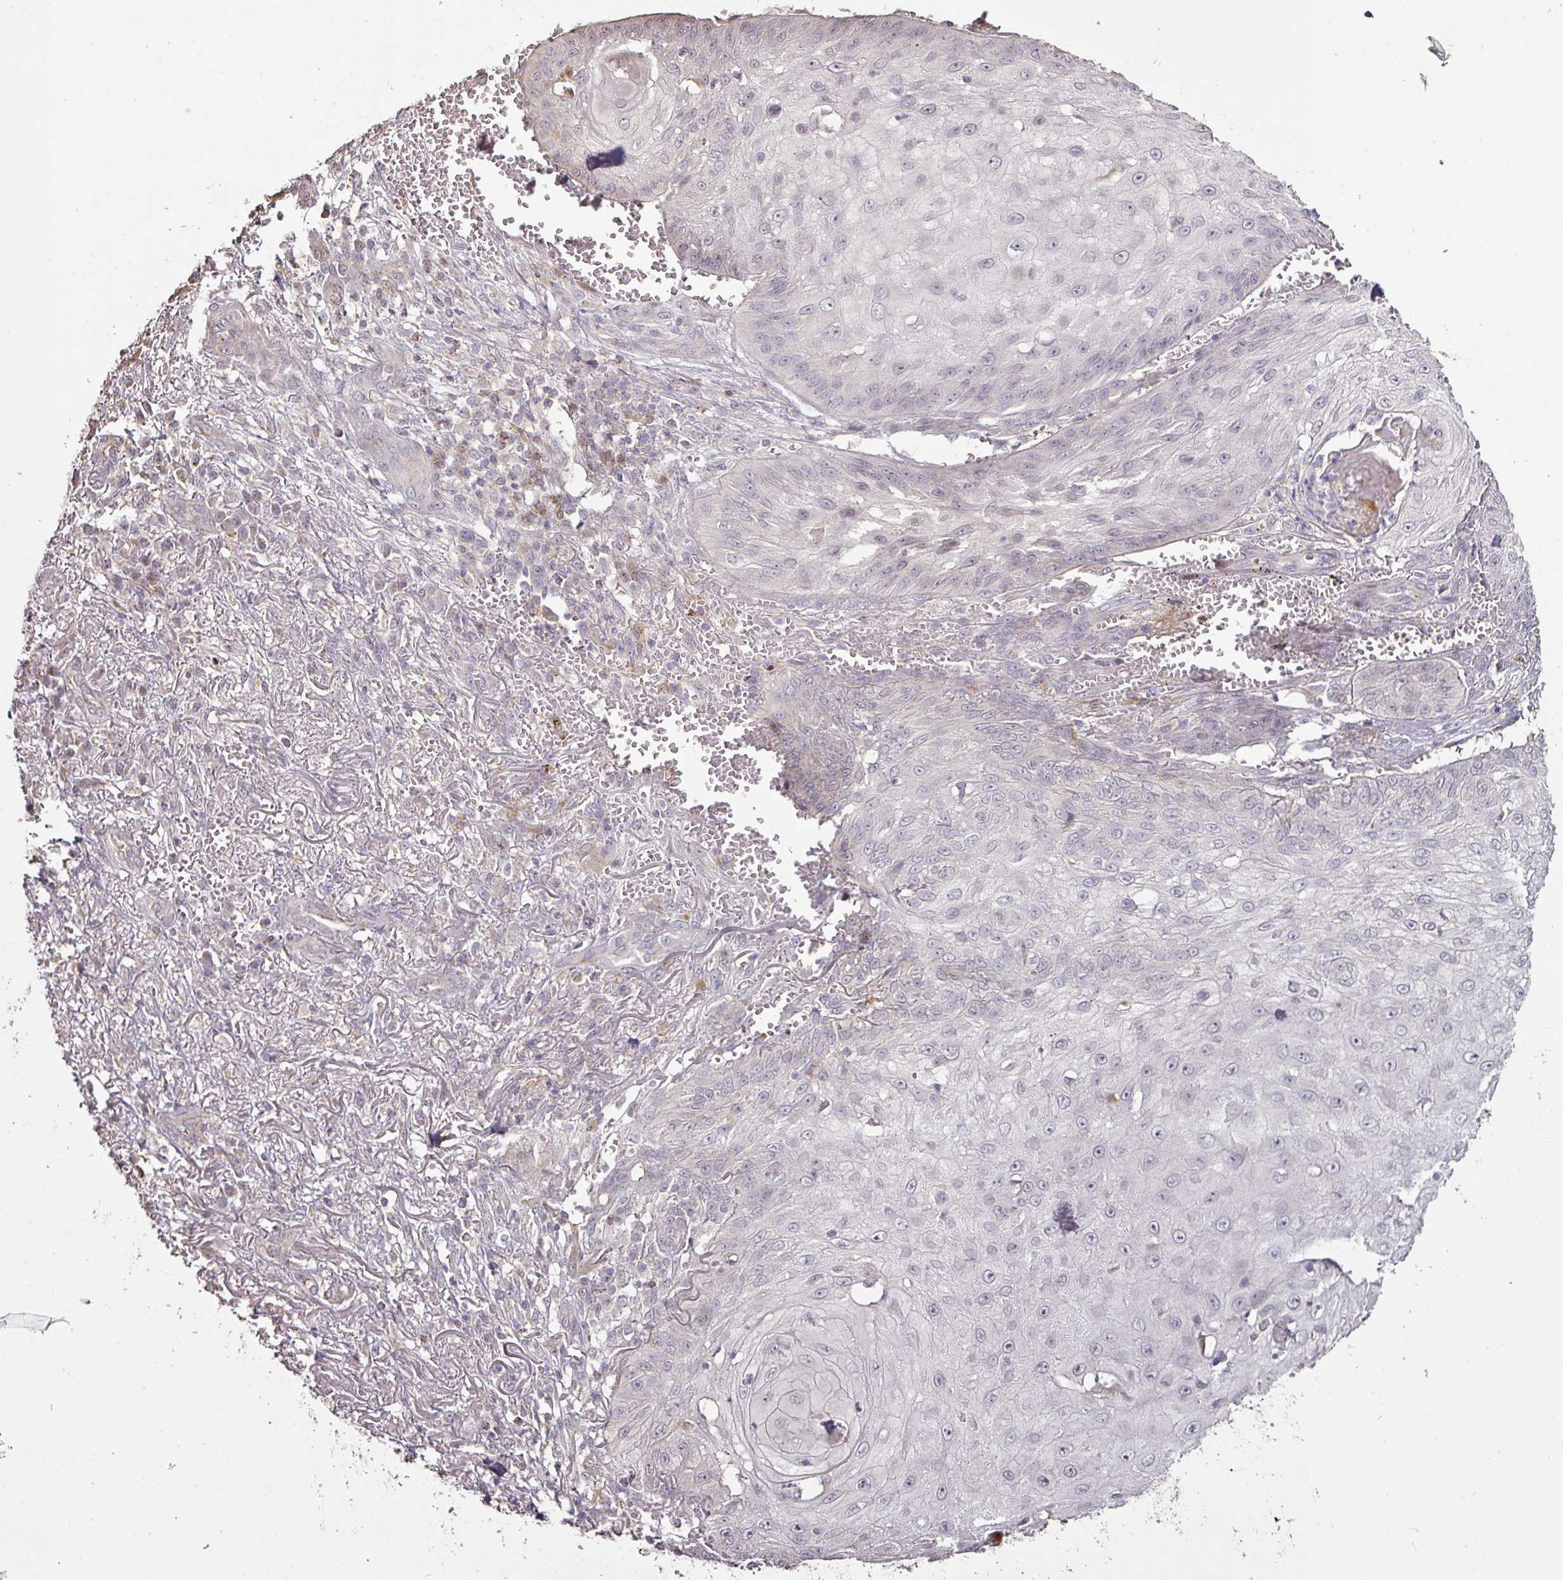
{"staining": {"intensity": "negative", "quantity": "none", "location": "none"}, "tissue": "skin cancer", "cell_type": "Tumor cells", "image_type": "cancer", "snomed": [{"axis": "morphology", "description": "Squamous cell carcinoma, NOS"}, {"axis": "topography", "description": "Skin"}], "caption": "The histopathology image displays no significant expression in tumor cells of skin squamous cell carcinoma. The staining was performed using DAB (3,3'-diaminobenzidine) to visualize the protein expression in brown, while the nuclei were stained in blue with hematoxylin (Magnification: 20x).", "gene": "CXCR5", "patient": {"sex": "male", "age": 70}}